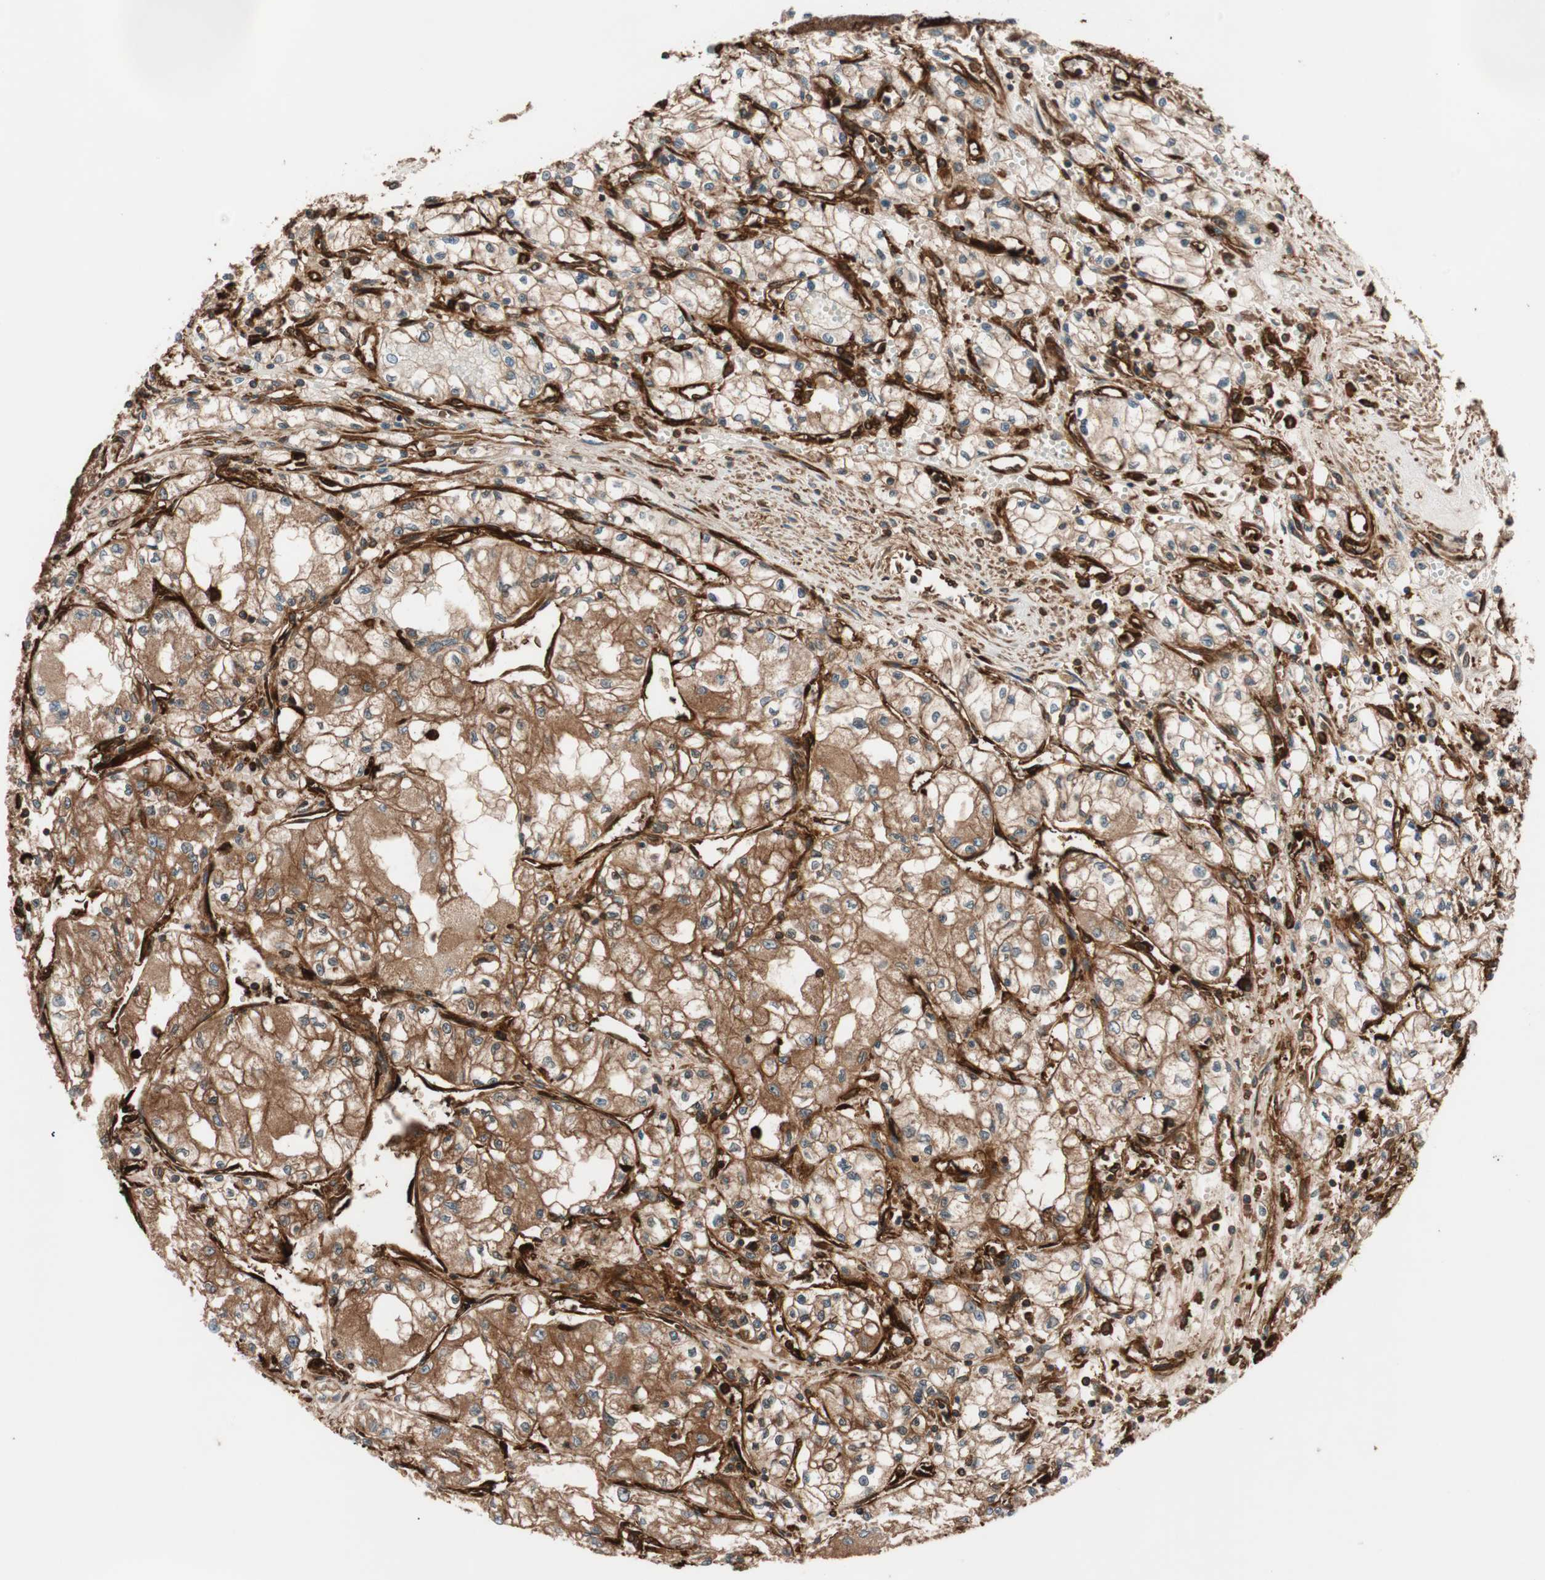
{"staining": {"intensity": "moderate", "quantity": ">75%", "location": "cytoplasmic/membranous"}, "tissue": "renal cancer", "cell_type": "Tumor cells", "image_type": "cancer", "snomed": [{"axis": "morphology", "description": "Normal tissue, NOS"}, {"axis": "morphology", "description": "Adenocarcinoma, NOS"}, {"axis": "topography", "description": "Kidney"}], "caption": "Protein expression analysis of human renal cancer reveals moderate cytoplasmic/membranous staining in about >75% of tumor cells.", "gene": "VASP", "patient": {"sex": "male", "age": 59}}